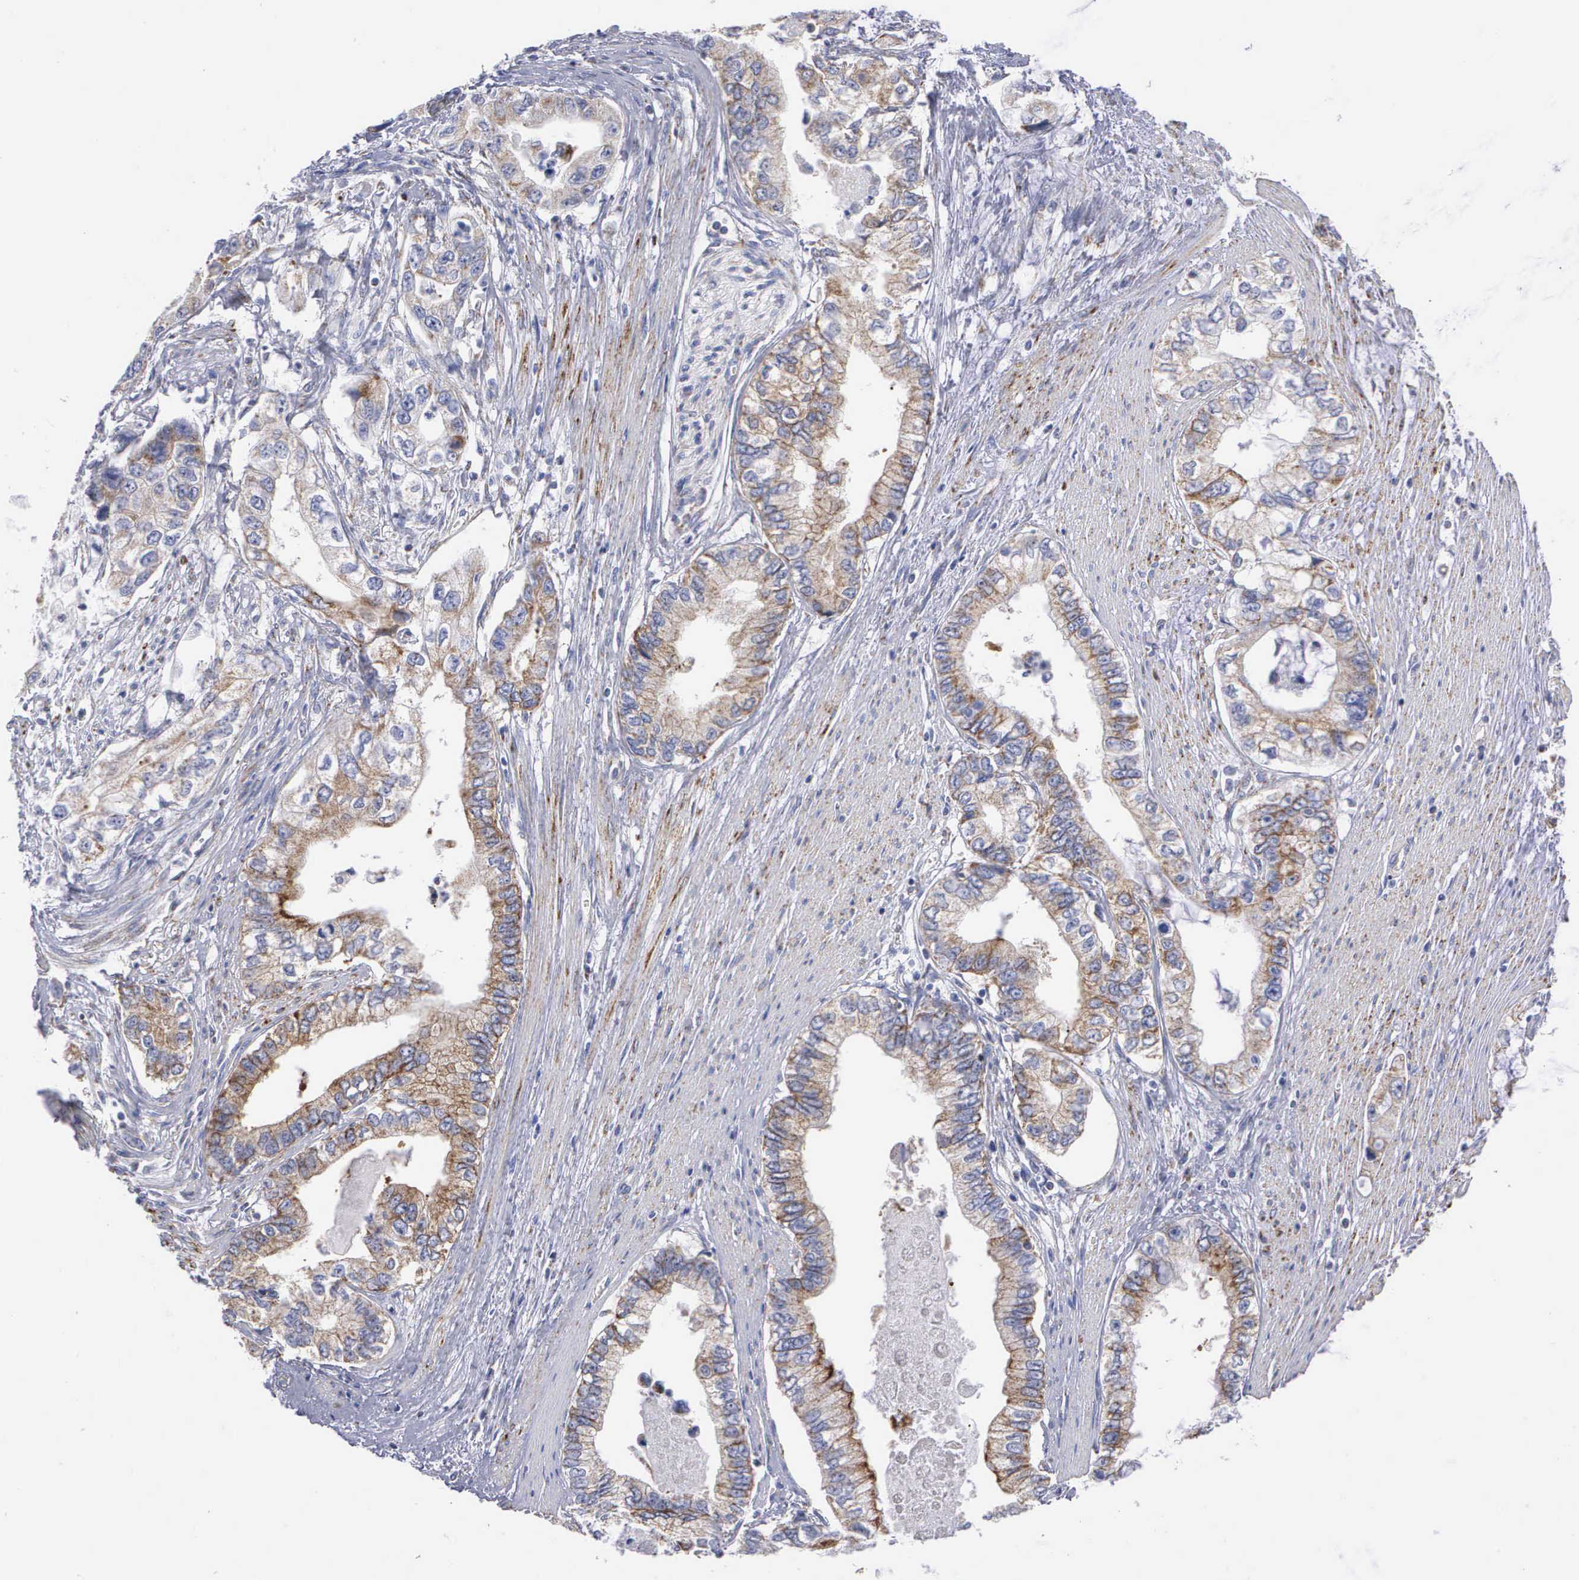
{"staining": {"intensity": "weak", "quantity": "25%-75%", "location": "cytoplasmic/membranous"}, "tissue": "pancreatic cancer", "cell_type": "Tumor cells", "image_type": "cancer", "snomed": [{"axis": "morphology", "description": "Adenocarcinoma, NOS"}, {"axis": "topography", "description": "Pancreas"}, {"axis": "topography", "description": "Stomach, upper"}], "caption": "This image demonstrates immunohistochemistry staining of human adenocarcinoma (pancreatic), with low weak cytoplasmic/membranous staining in about 25%-75% of tumor cells.", "gene": "APOOL", "patient": {"sex": "male", "age": 77}}